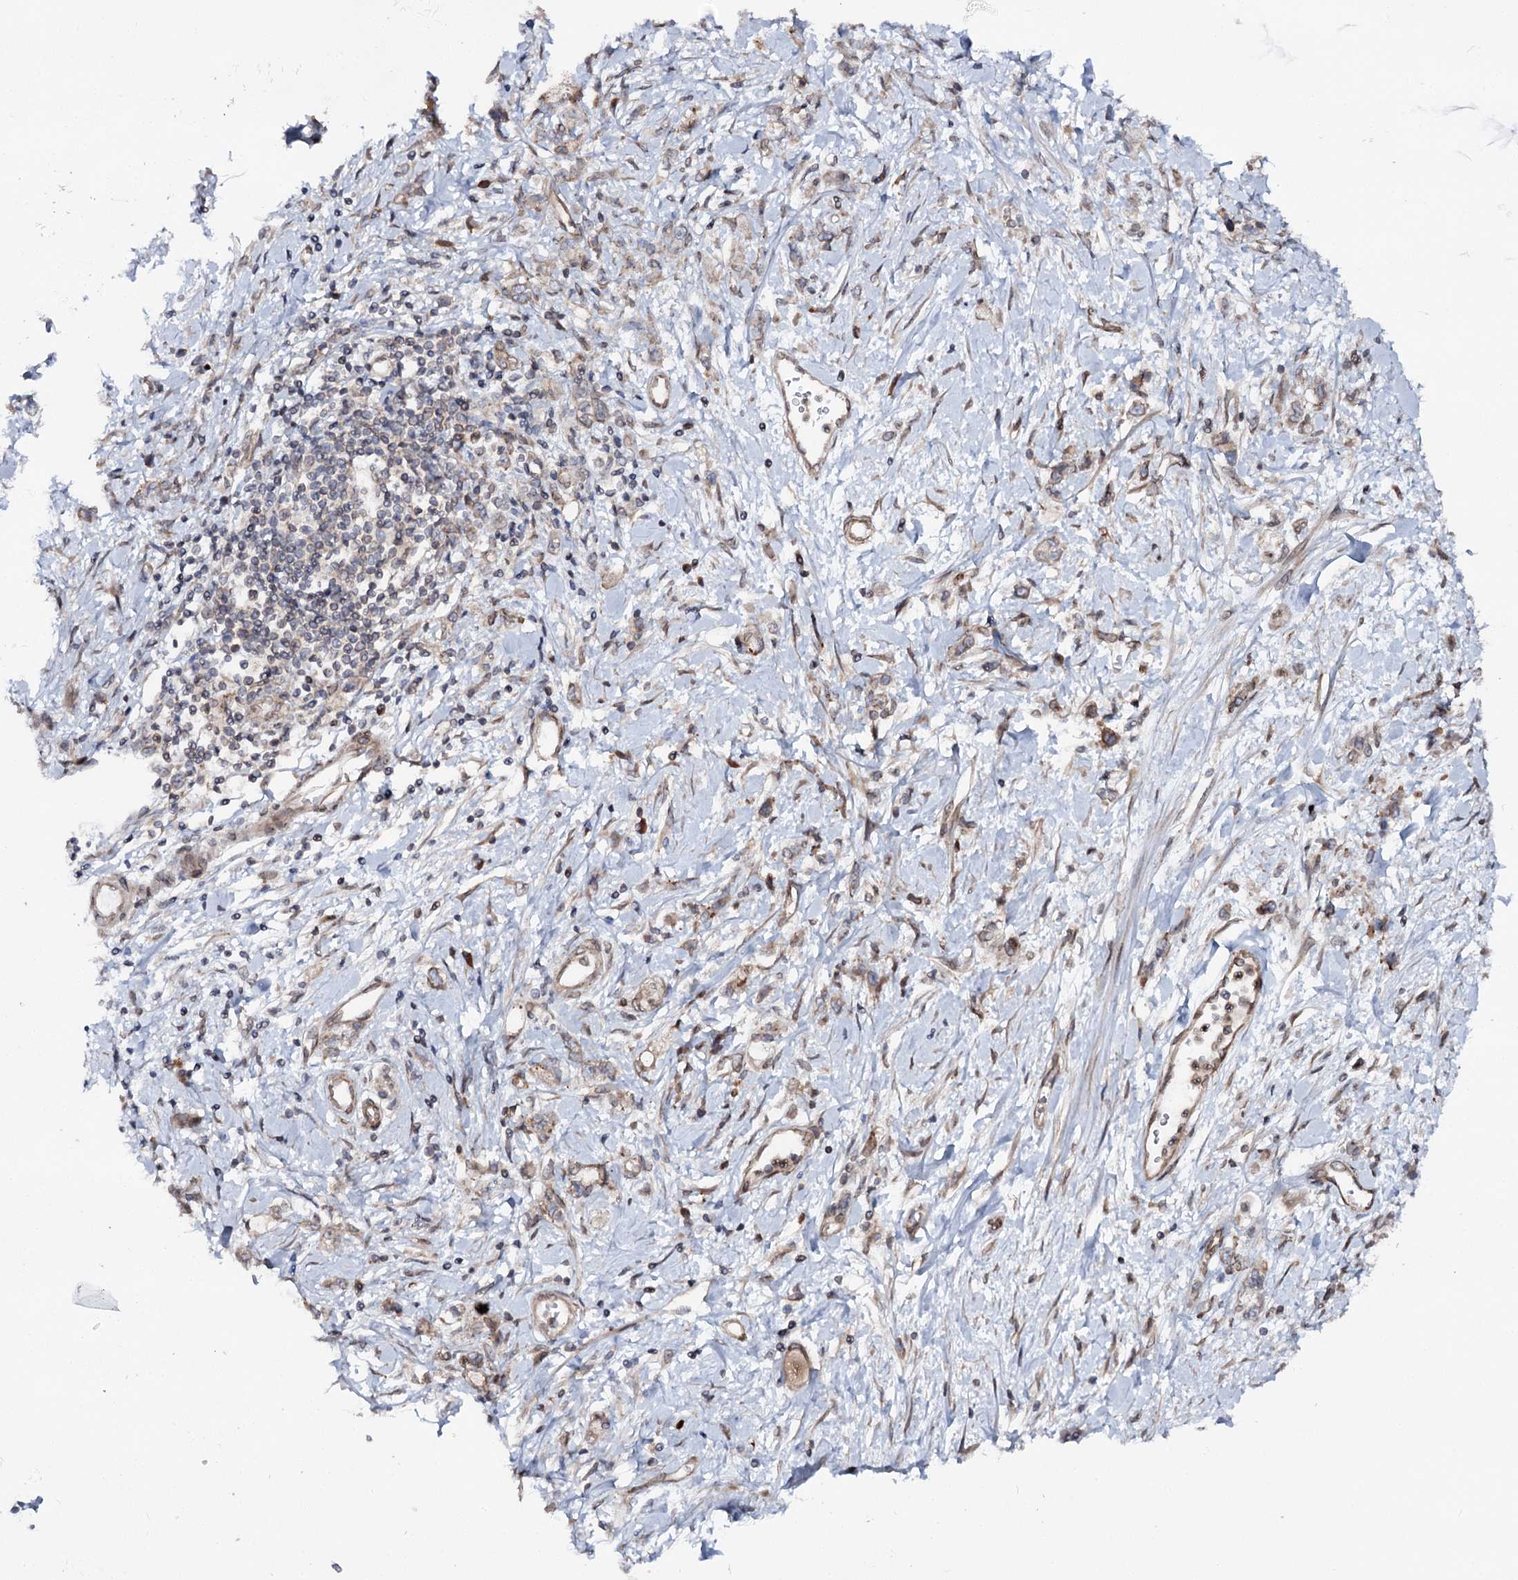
{"staining": {"intensity": "weak", "quantity": "25%-75%", "location": "cytoplasmic/membranous"}, "tissue": "stomach cancer", "cell_type": "Tumor cells", "image_type": "cancer", "snomed": [{"axis": "morphology", "description": "Adenocarcinoma, NOS"}, {"axis": "topography", "description": "Stomach"}], "caption": "Stomach adenocarcinoma was stained to show a protein in brown. There is low levels of weak cytoplasmic/membranous expression in about 25%-75% of tumor cells. The protein of interest is shown in brown color, while the nuclei are stained blue.", "gene": "FGFR1OP2", "patient": {"sex": "female", "age": 76}}